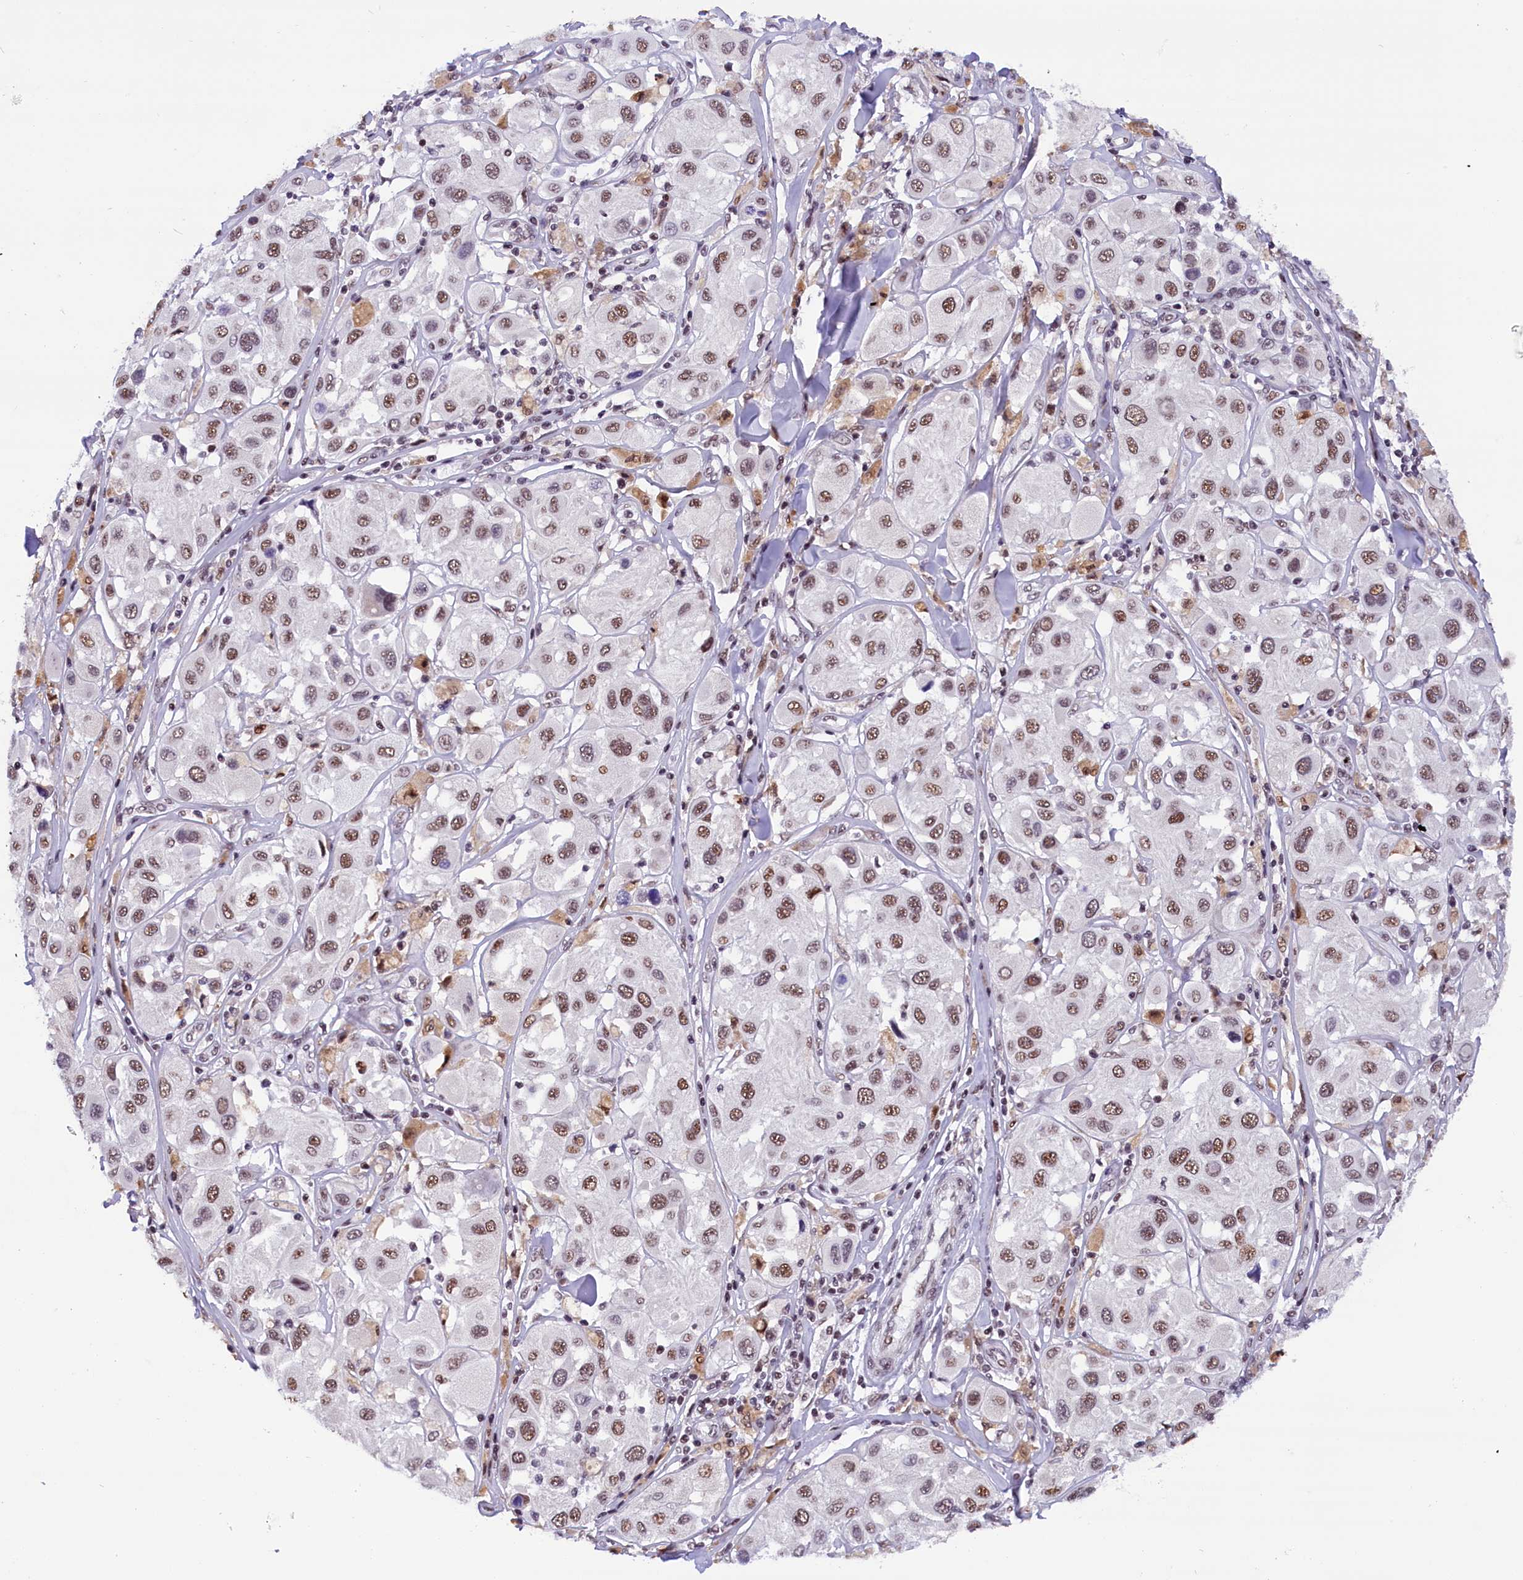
{"staining": {"intensity": "moderate", "quantity": ">75%", "location": "nuclear"}, "tissue": "melanoma", "cell_type": "Tumor cells", "image_type": "cancer", "snomed": [{"axis": "morphology", "description": "Malignant melanoma, Metastatic site"}, {"axis": "topography", "description": "Skin"}], "caption": "This photomicrograph shows melanoma stained with immunohistochemistry (IHC) to label a protein in brown. The nuclear of tumor cells show moderate positivity for the protein. Nuclei are counter-stained blue.", "gene": "CDYL2", "patient": {"sex": "male", "age": 41}}